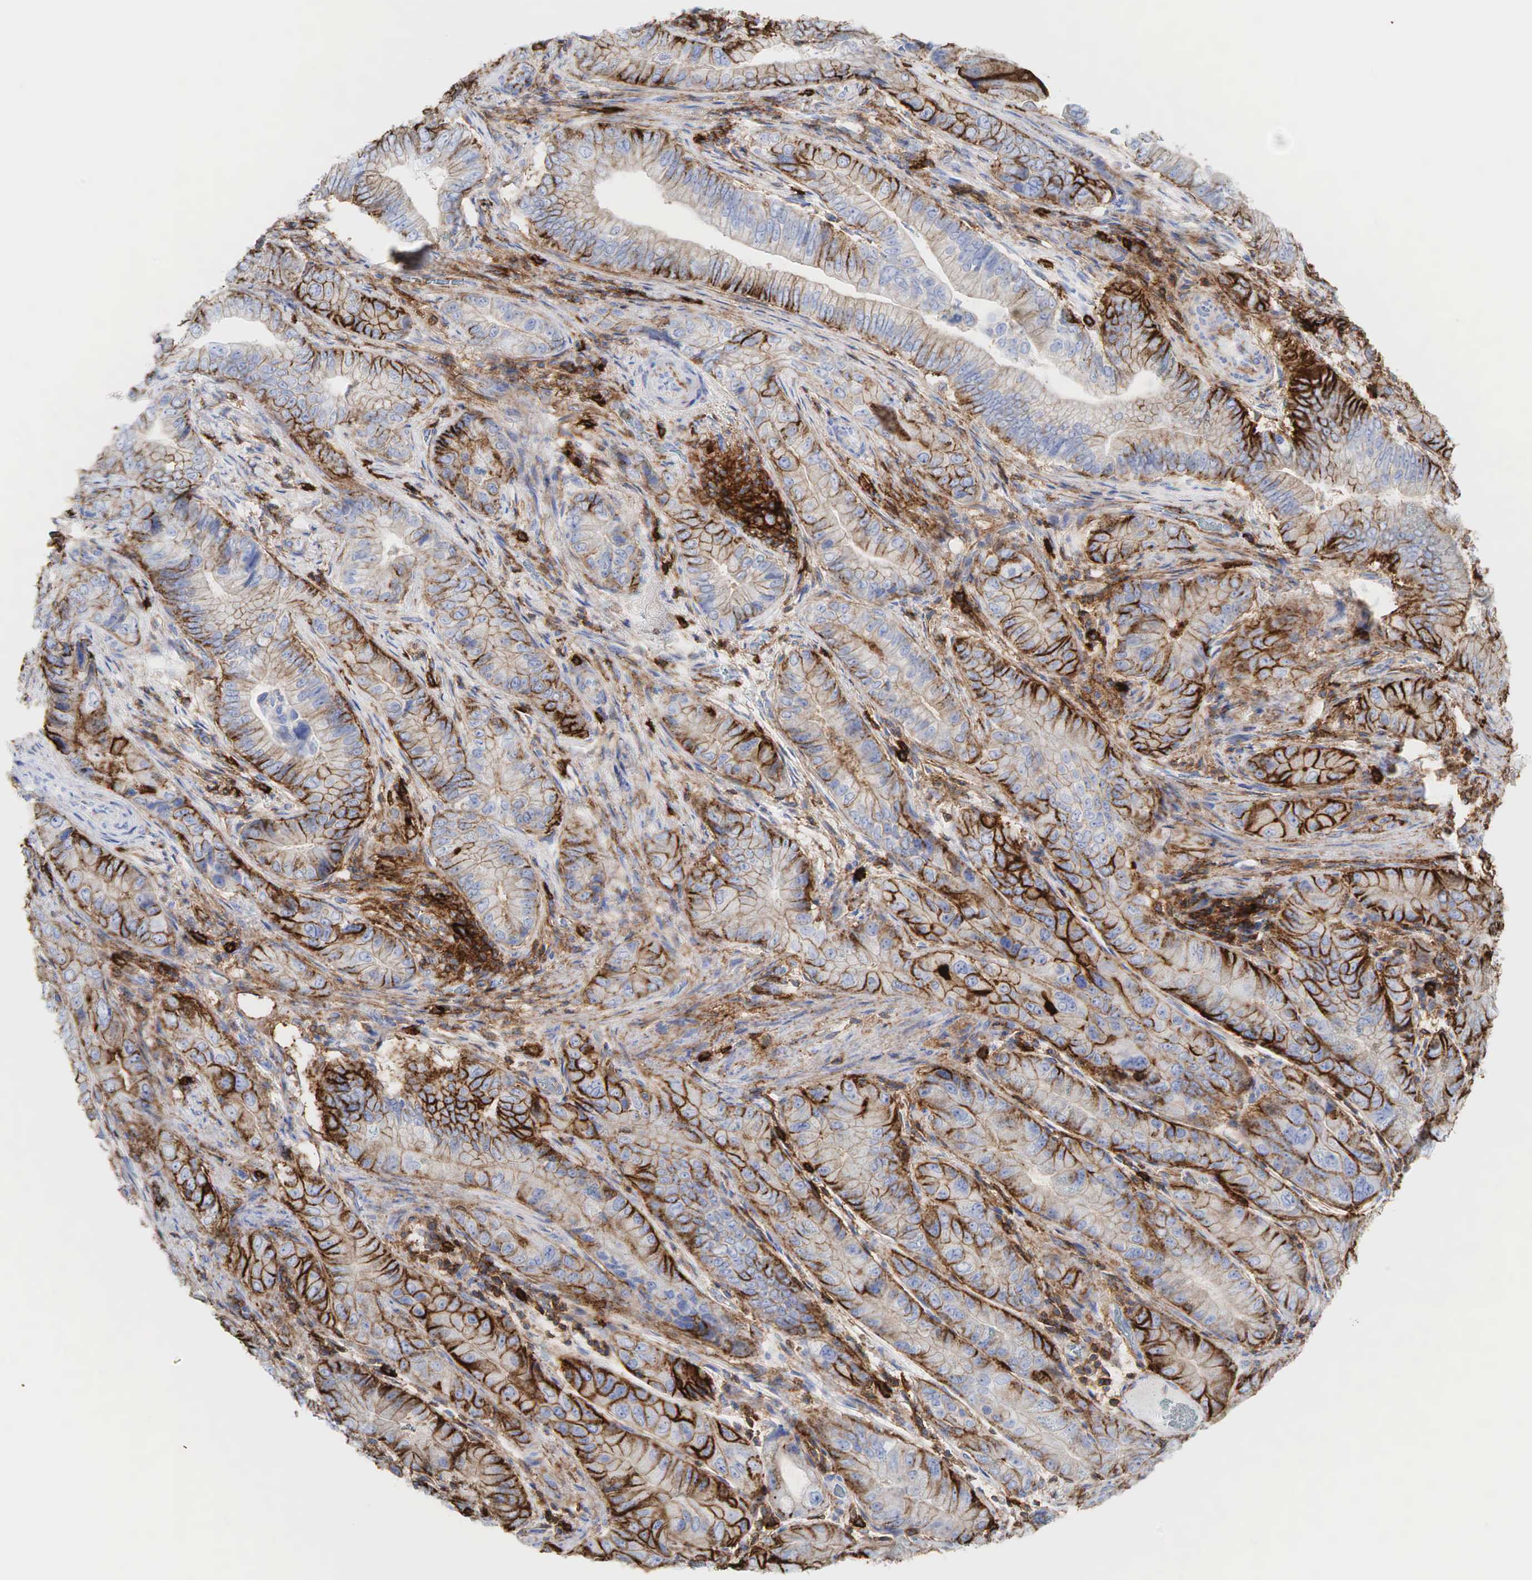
{"staining": {"intensity": "moderate", "quantity": "25%-75%", "location": "cytoplasmic/membranous"}, "tissue": "pancreatic cancer", "cell_type": "Tumor cells", "image_type": "cancer", "snomed": [{"axis": "morphology", "description": "Adenocarcinoma, NOS"}, {"axis": "topography", "description": "Pancreas"}, {"axis": "topography", "description": "Stomach, upper"}], "caption": "Human pancreatic adenocarcinoma stained for a protein (brown) shows moderate cytoplasmic/membranous positive positivity in about 25%-75% of tumor cells.", "gene": "CD44", "patient": {"sex": "male", "age": 77}}